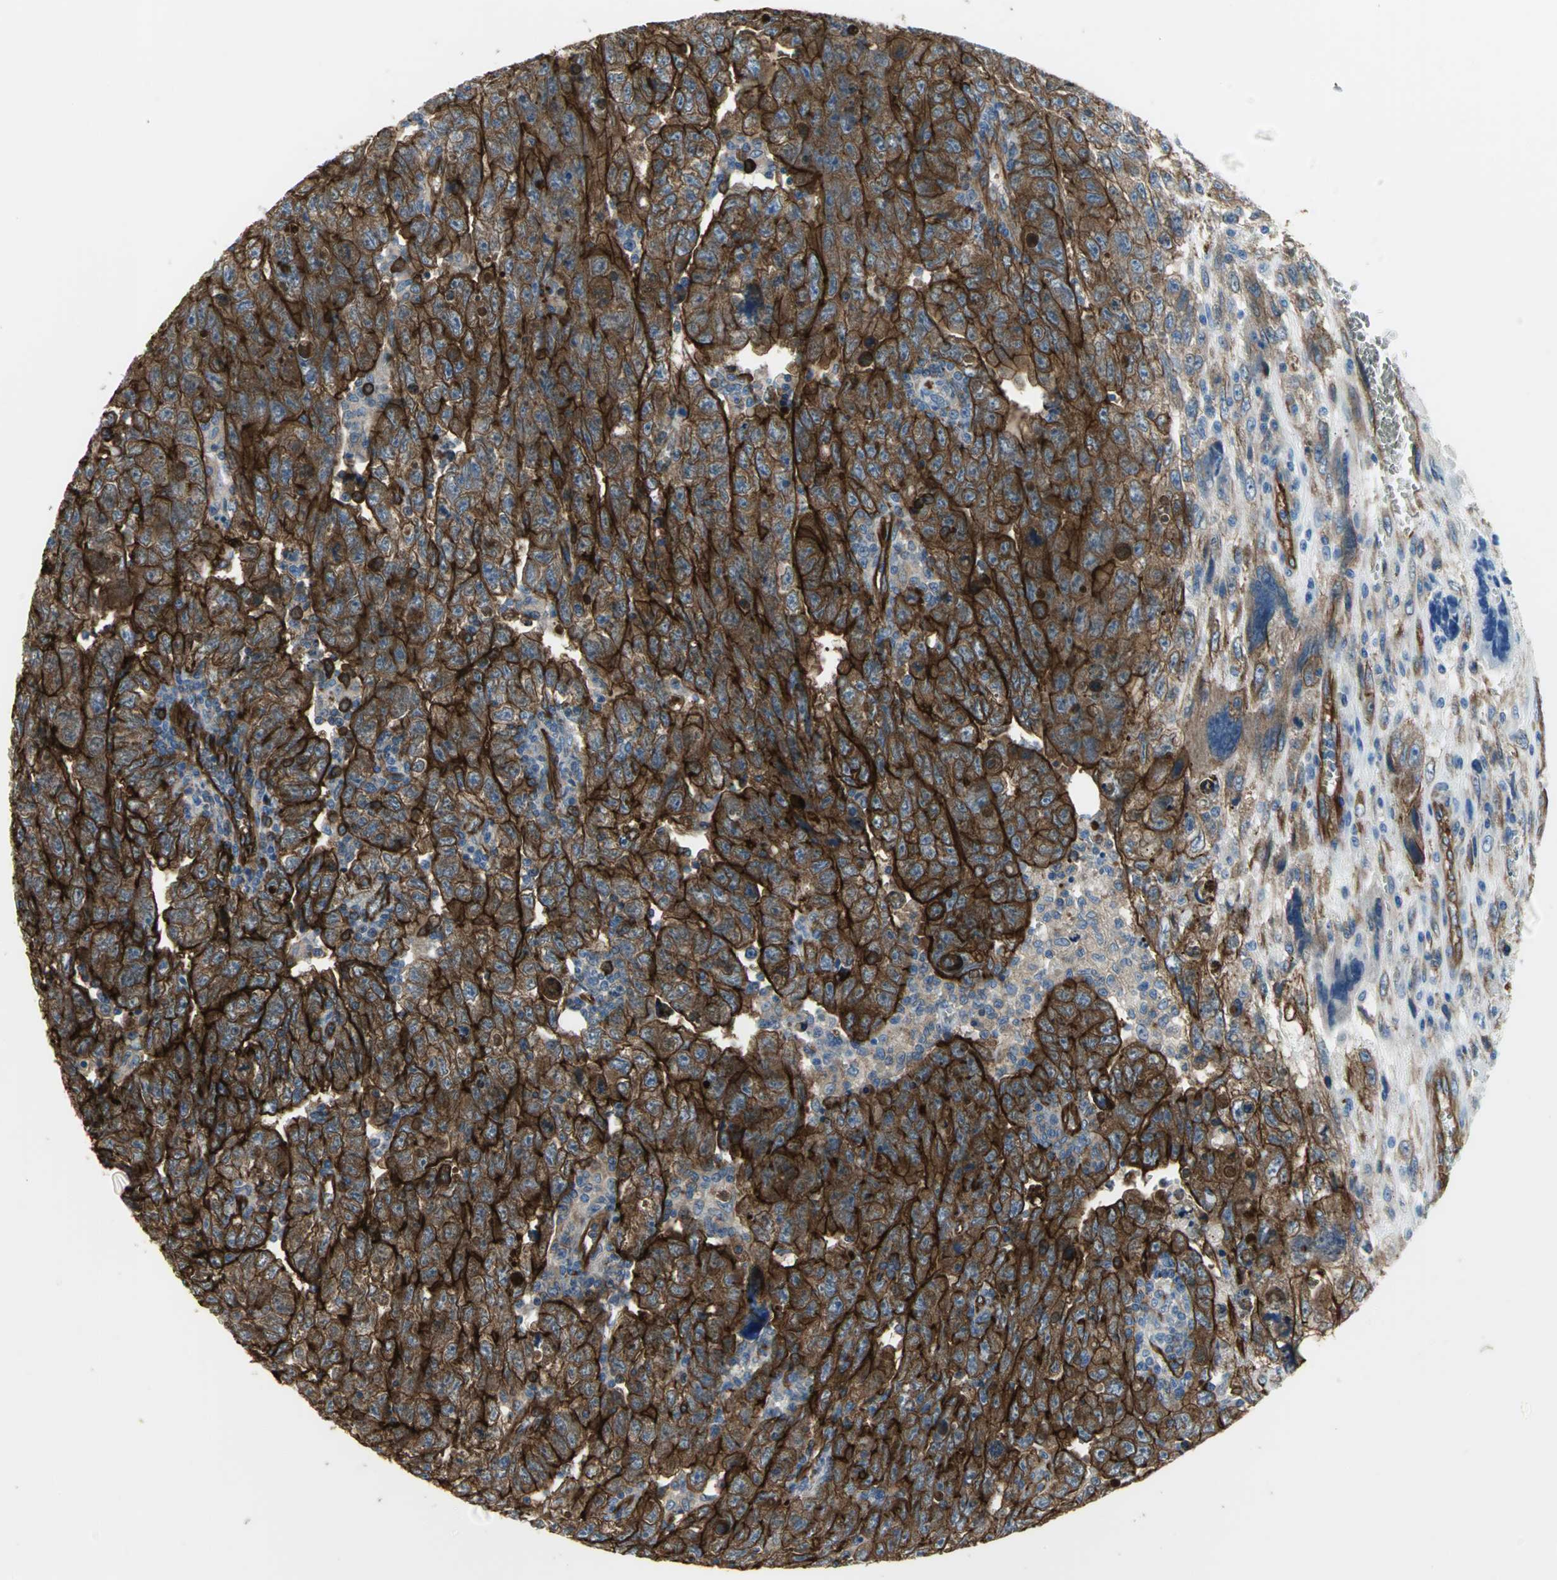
{"staining": {"intensity": "strong", "quantity": ">75%", "location": "cytoplasmic/membranous"}, "tissue": "testis cancer", "cell_type": "Tumor cells", "image_type": "cancer", "snomed": [{"axis": "morphology", "description": "Carcinoma, Embryonal, NOS"}, {"axis": "topography", "description": "Testis"}], "caption": "Protein expression analysis of testis embryonal carcinoma shows strong cytoplasmic/membranous staining in about >75% of tumor cells. The staining was performed using DAB (3,3'-diaminobenzidine), with brown indicating positive protein expression. Nuclei are stained blue with hematoxylin.", "gene": "FLNB", "patient": {"sex": "male", "age": 28}}